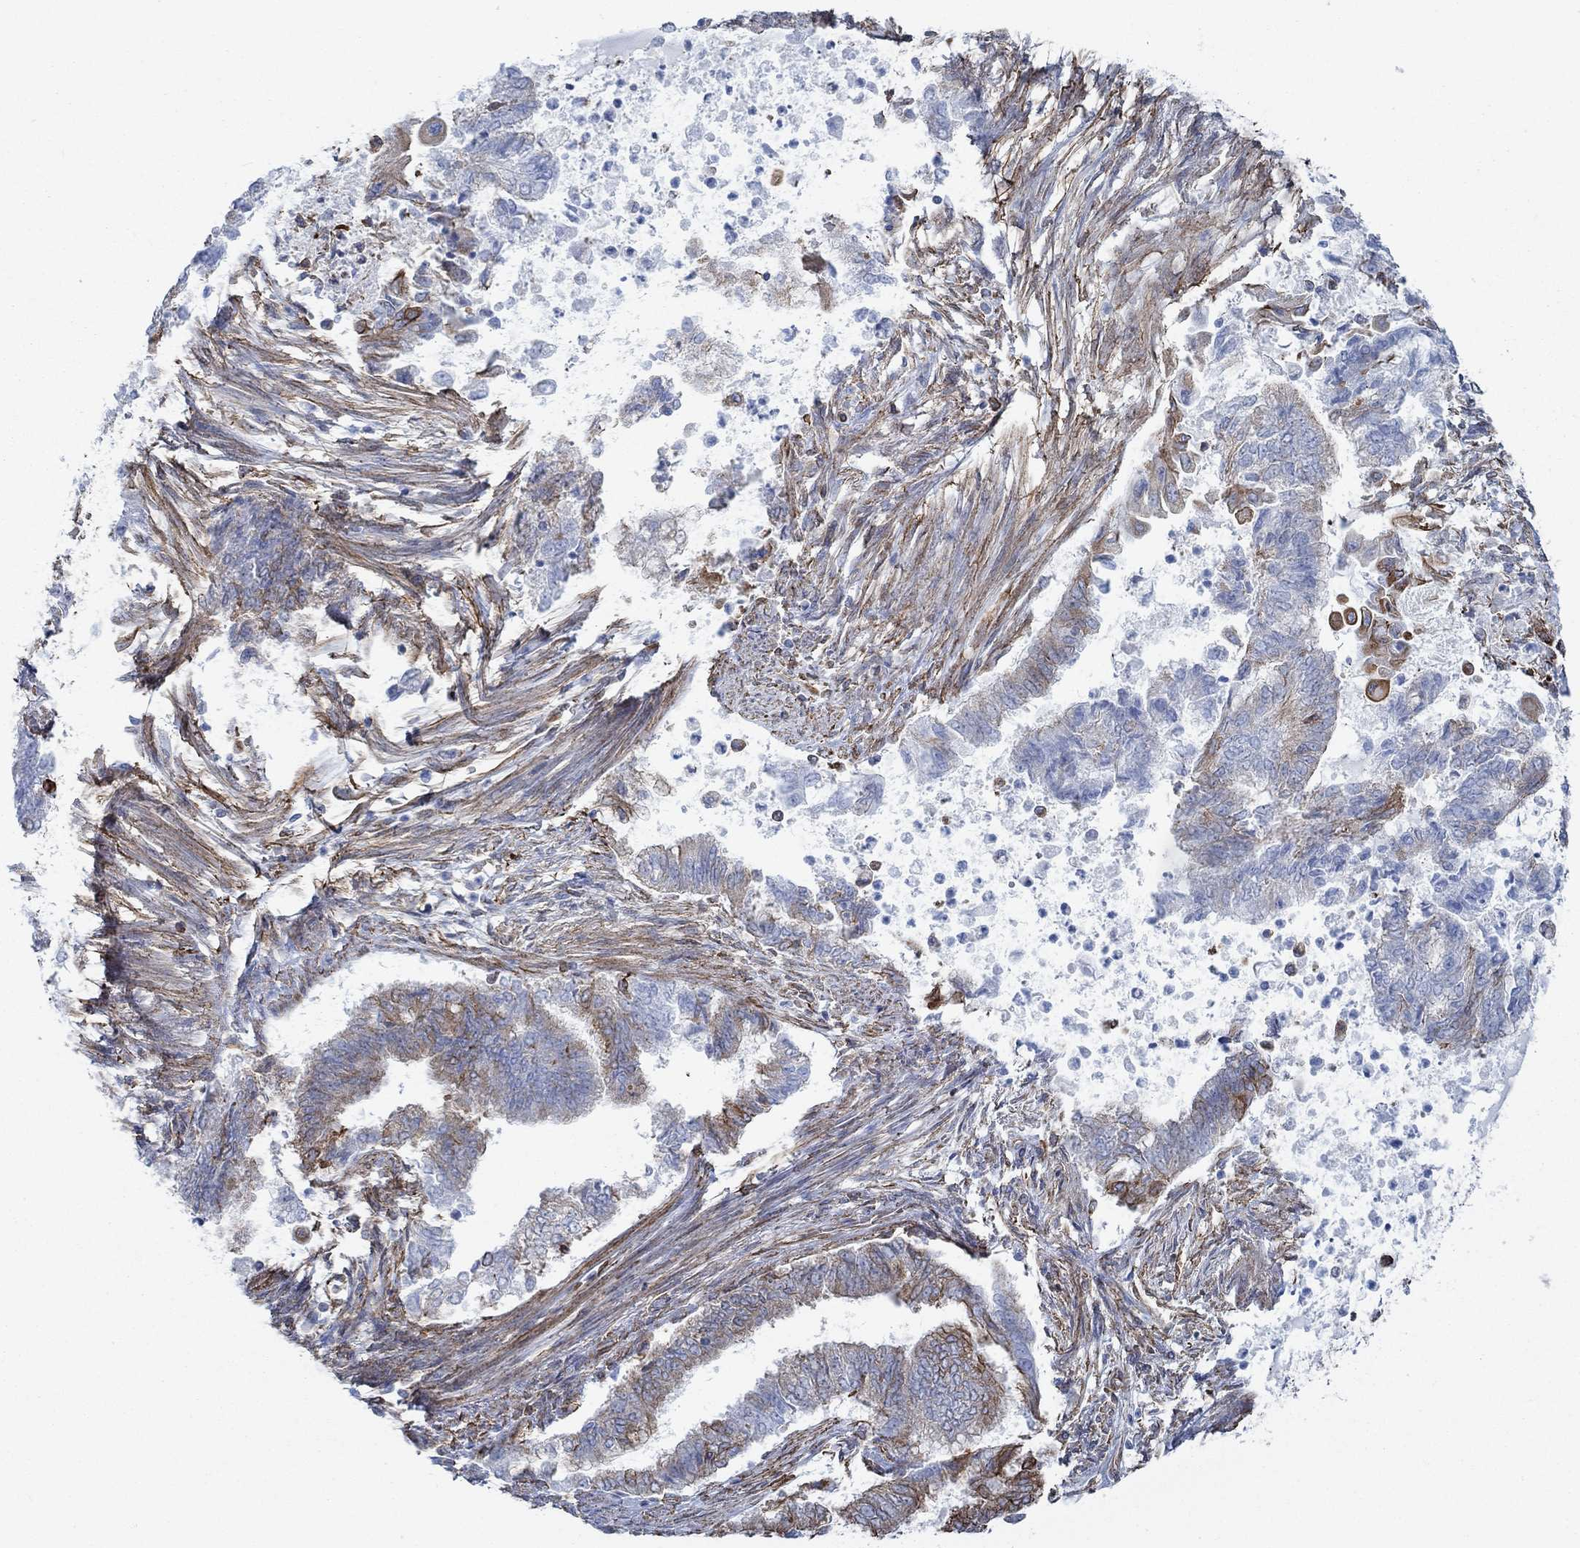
{"staining": {"intensity": "strong", "quantity": "<25%", "location": "cytoplasmic/membranous"}, "tissue": "endometrial cancer", "cell_type": "Tumor cells", "image_type": "cancer", "snomed": [{"axis": "morphology", "description": "Adenocarcinoma, NOS"}, {"axis": "topography", "description": "Endometrium"}], "caption": "Human adenocarcinoma (endometrial) stained with a brown dye reveals strong cytoplasmic/membranous positive positivity in approximately <25% of tumor cells.", "gene": "STC2", "patient": {"sex": "female", "age": 65}}